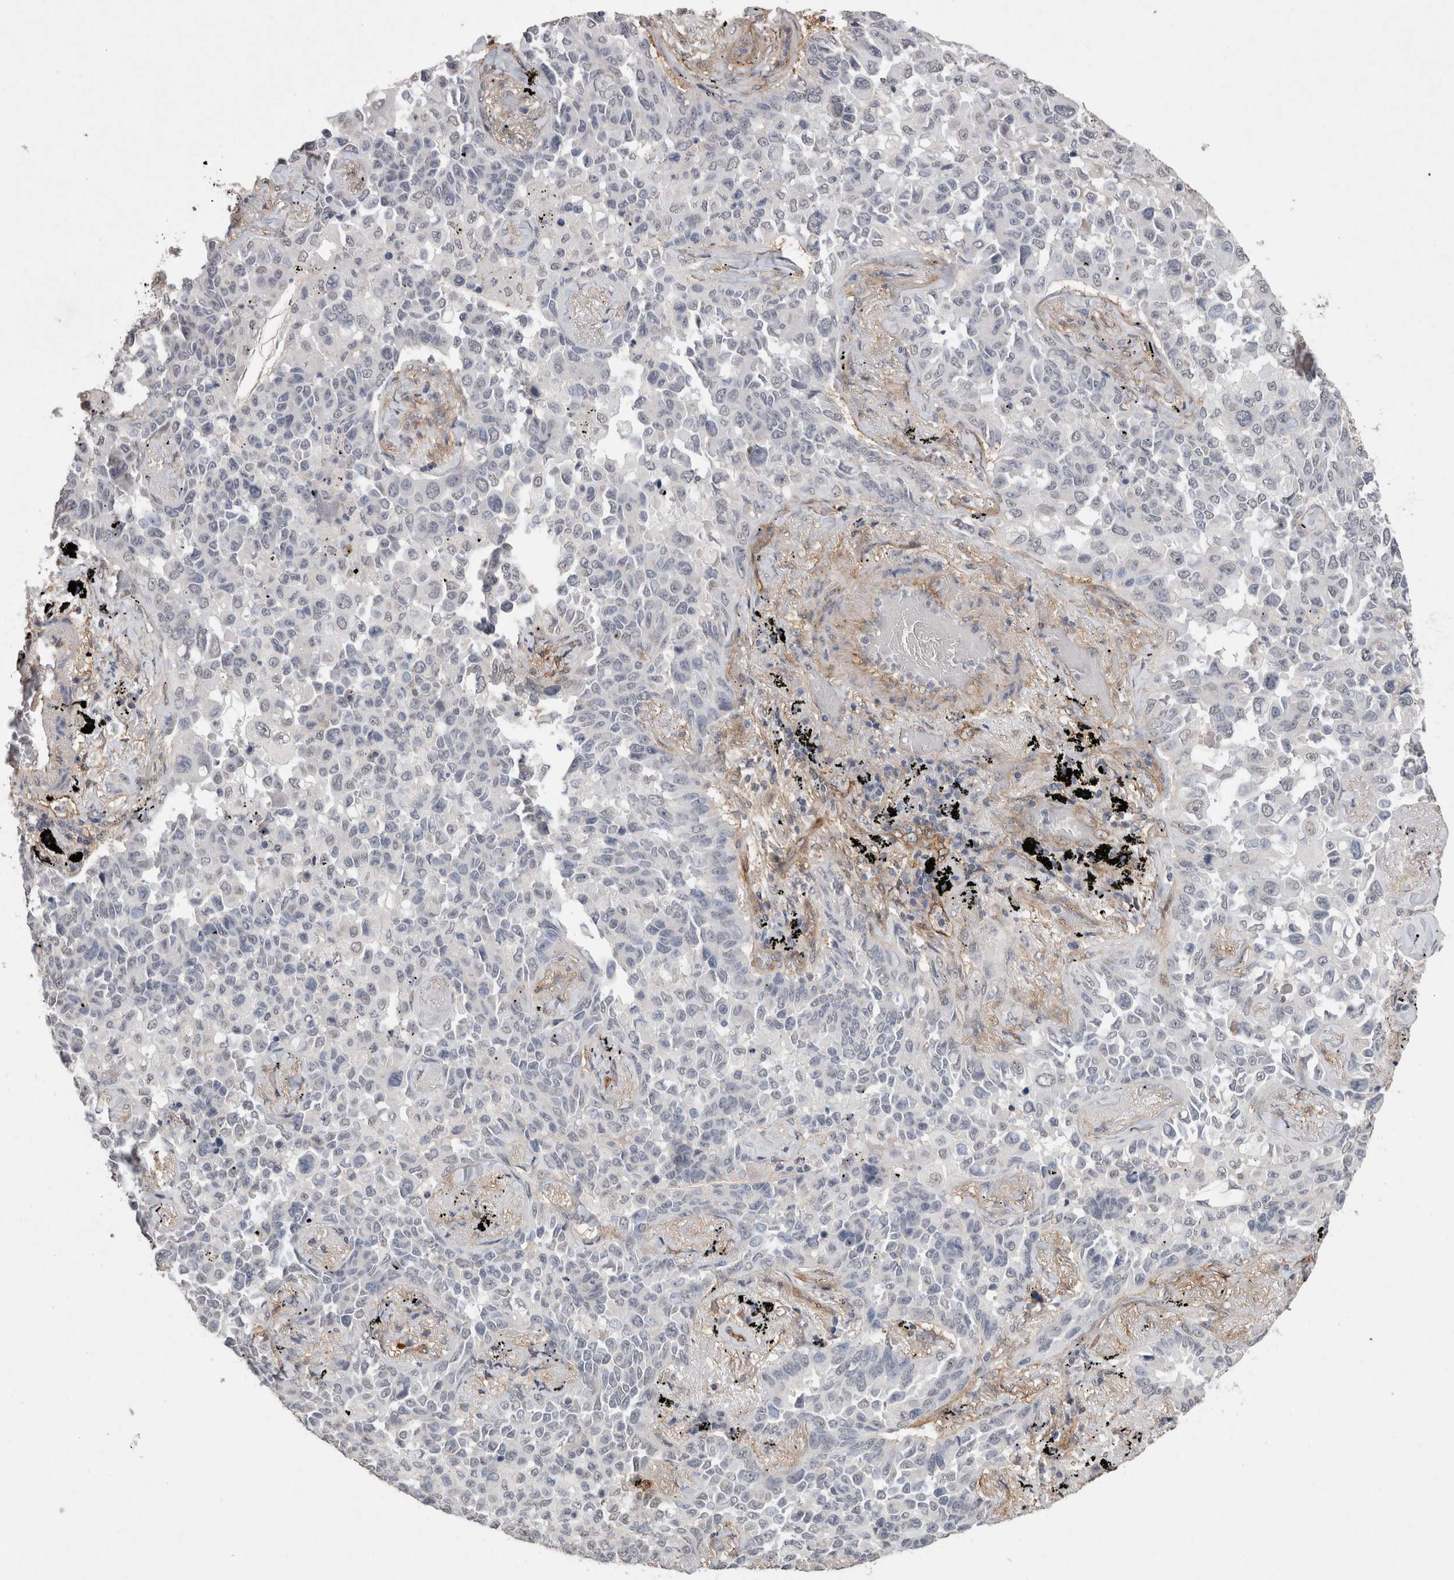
{"staining": {"intensity": "negative", "quantity": "none", "location": "none"}, "tissue": "lung cancer", "cell_type": "Tumor cells", "image_type": "cancer", "snomed": [{"axis": "morphology", "description": "Adenocarcinoma, NOS"}, {"axis": "topography", "description": "Lung"}], "caption": "Immunohistochemical staining of human lung adenocarcinoma demonstrates no significant positivity in tumor cells.", "gene": "RECK", "patient": {"sex": "female", "age": 67}}